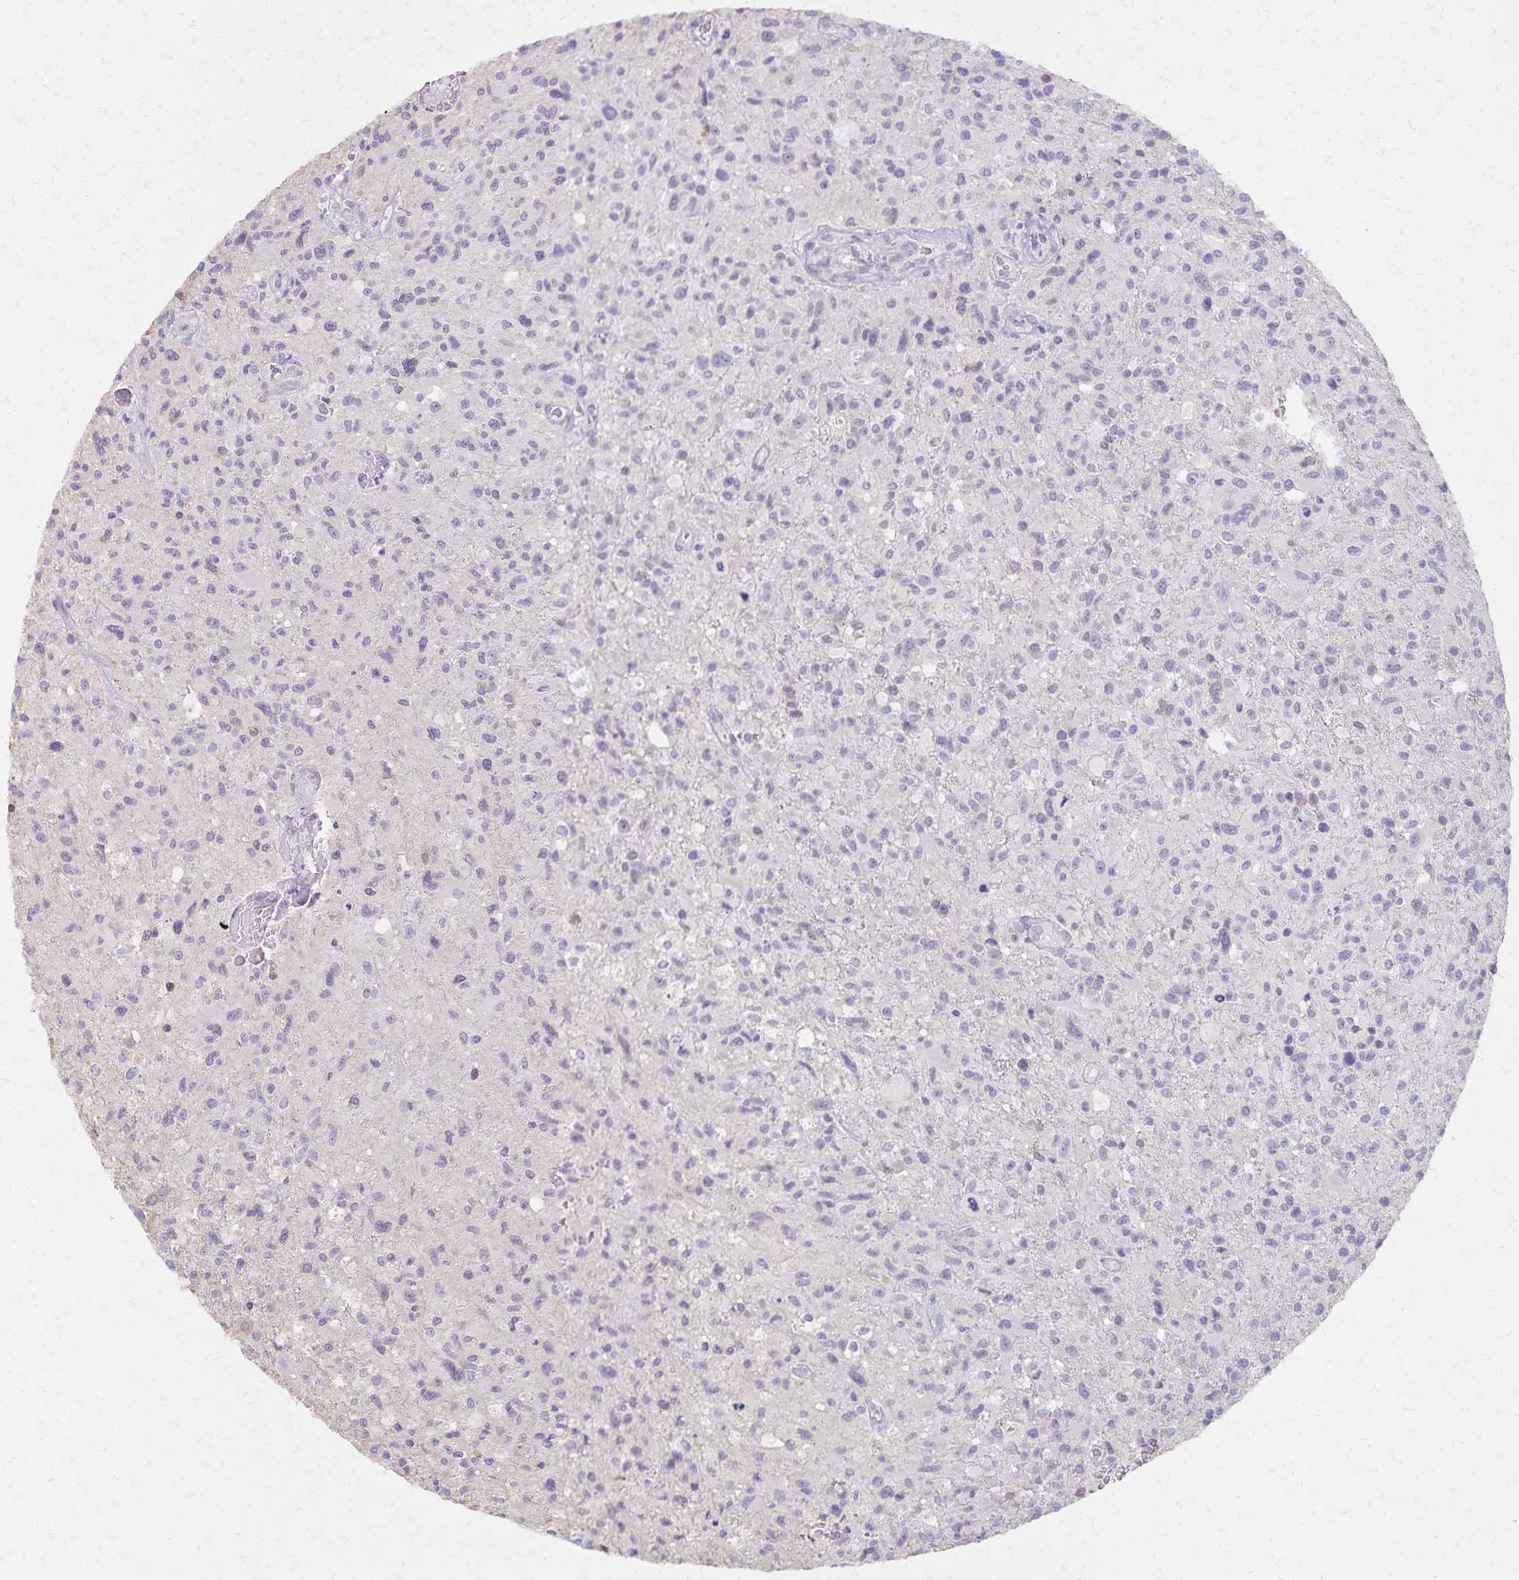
{"staining": {"intensity": "negative", "quantity": "none", "location": "none"}, "tissue": "glioma", "cell_type": "Tumor cells", "image_type": "cancer", "snomed": [{"axis": "morphology", "description": "Glioma, malignant, High grade"}, {"axis": "topography", "description": "Brain"}], "caption": "Immunohistochemistry image of neoplastic tissue: malignant glioma (high-grade) stained with DAB displays no significant protein positivity in tumor cells.", "gene": "KISS1", "patient": {"sex": "male", "age": 63}}